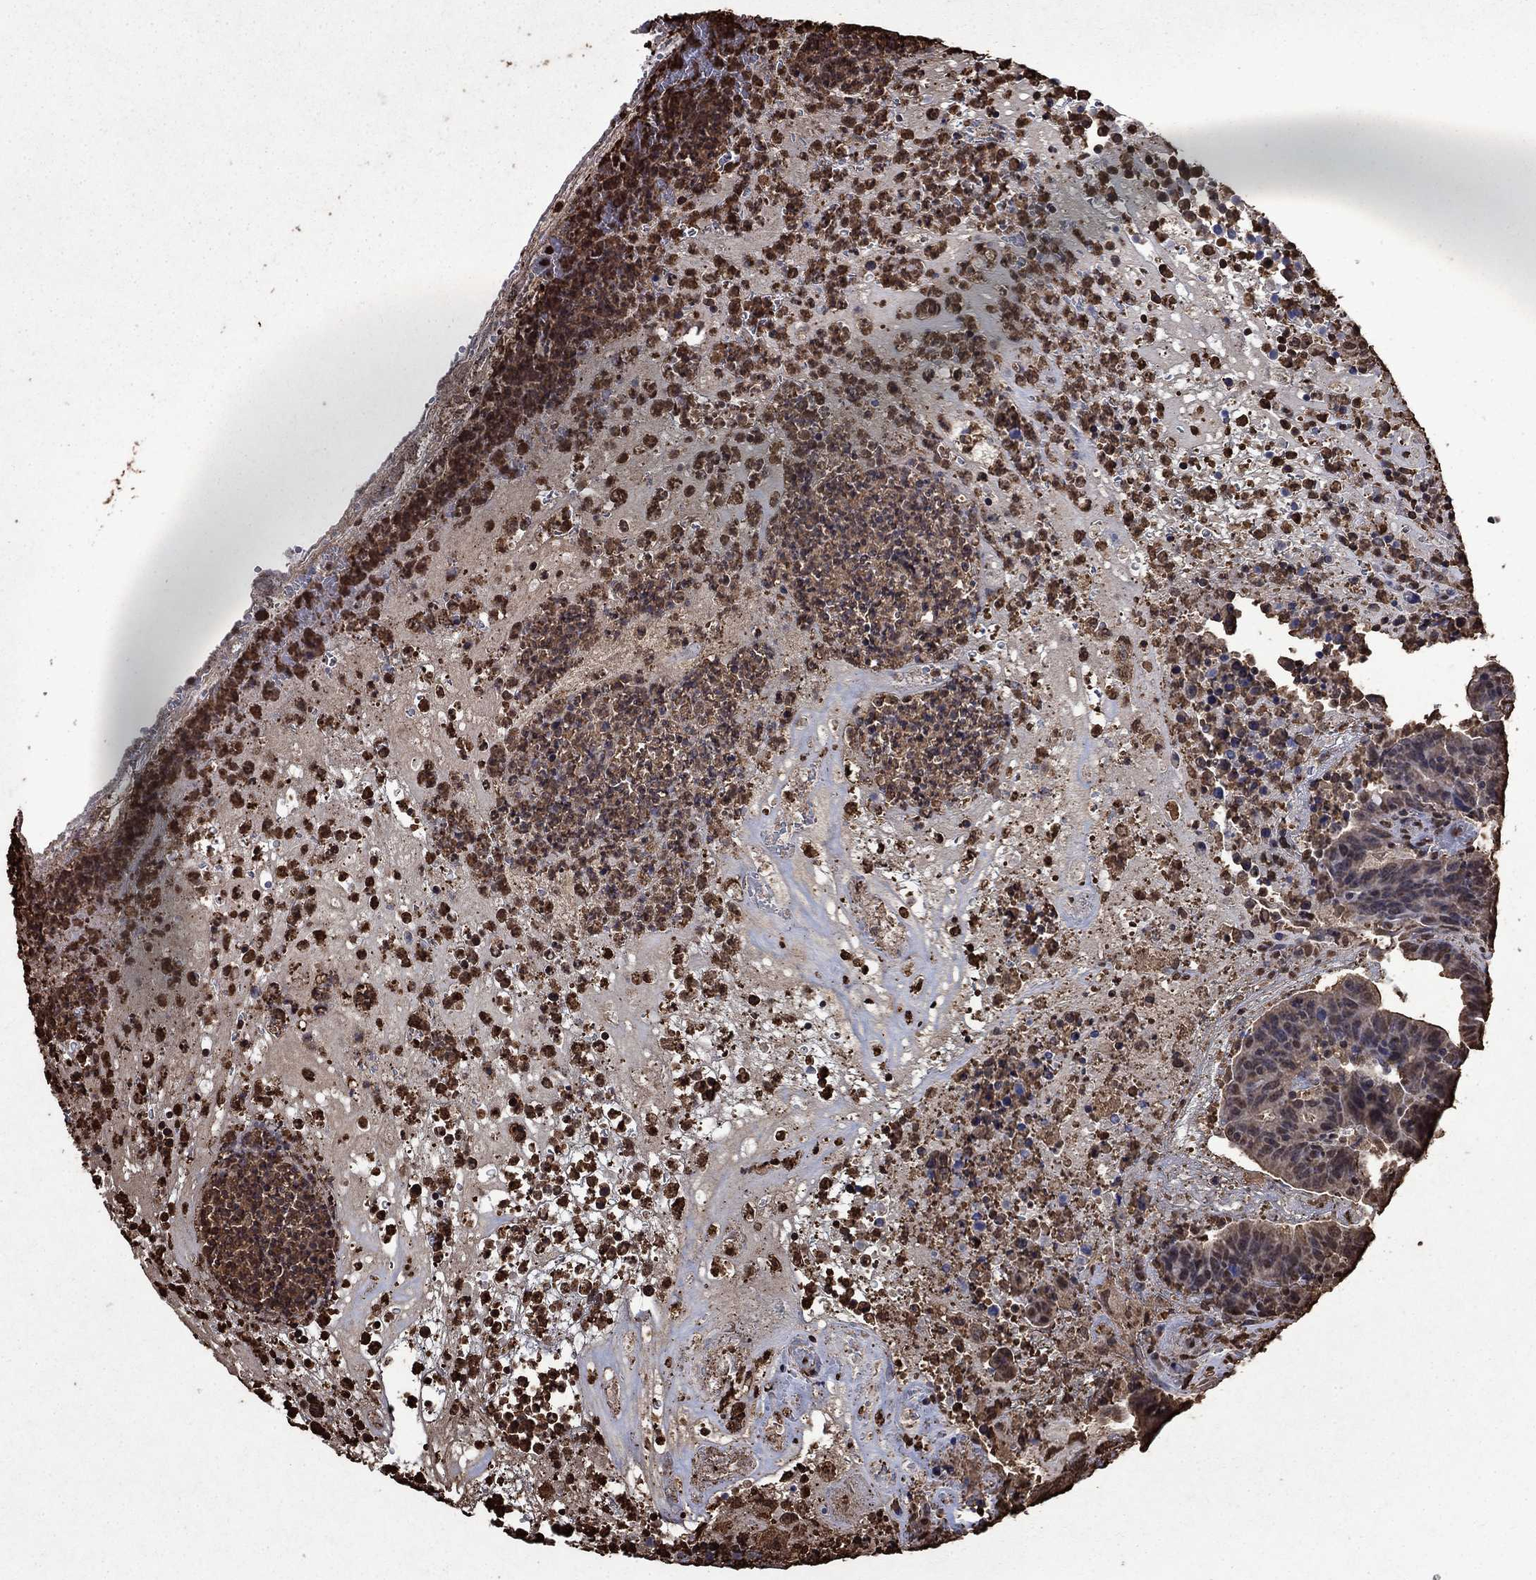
{"staining": {"intensity": "weak", "quantity": "<25%", "location": "nuclear"}, "tissue": "colorectal cancer", "cell_type": "Tumor cells", "image_type": "cancer", "snomed": [{"axis": "morphology", "description": "Adenocarcinoma, NOS"}, {"axis": "topography", "description": "Colon"}], "caption": "IHC histopathology image of colorectal cancer stained for a protein (brown), which reveals no positivity in tumor cells. The staining was performed using DAB (3,3'-diaminobenzidine) to visualize the protein expression in brown, while the nuclei were stained in blue with hematoxylin (Magnification: 20x).", "gene": "GAPDH", "patient": {"sex": "female", "age": 75}}